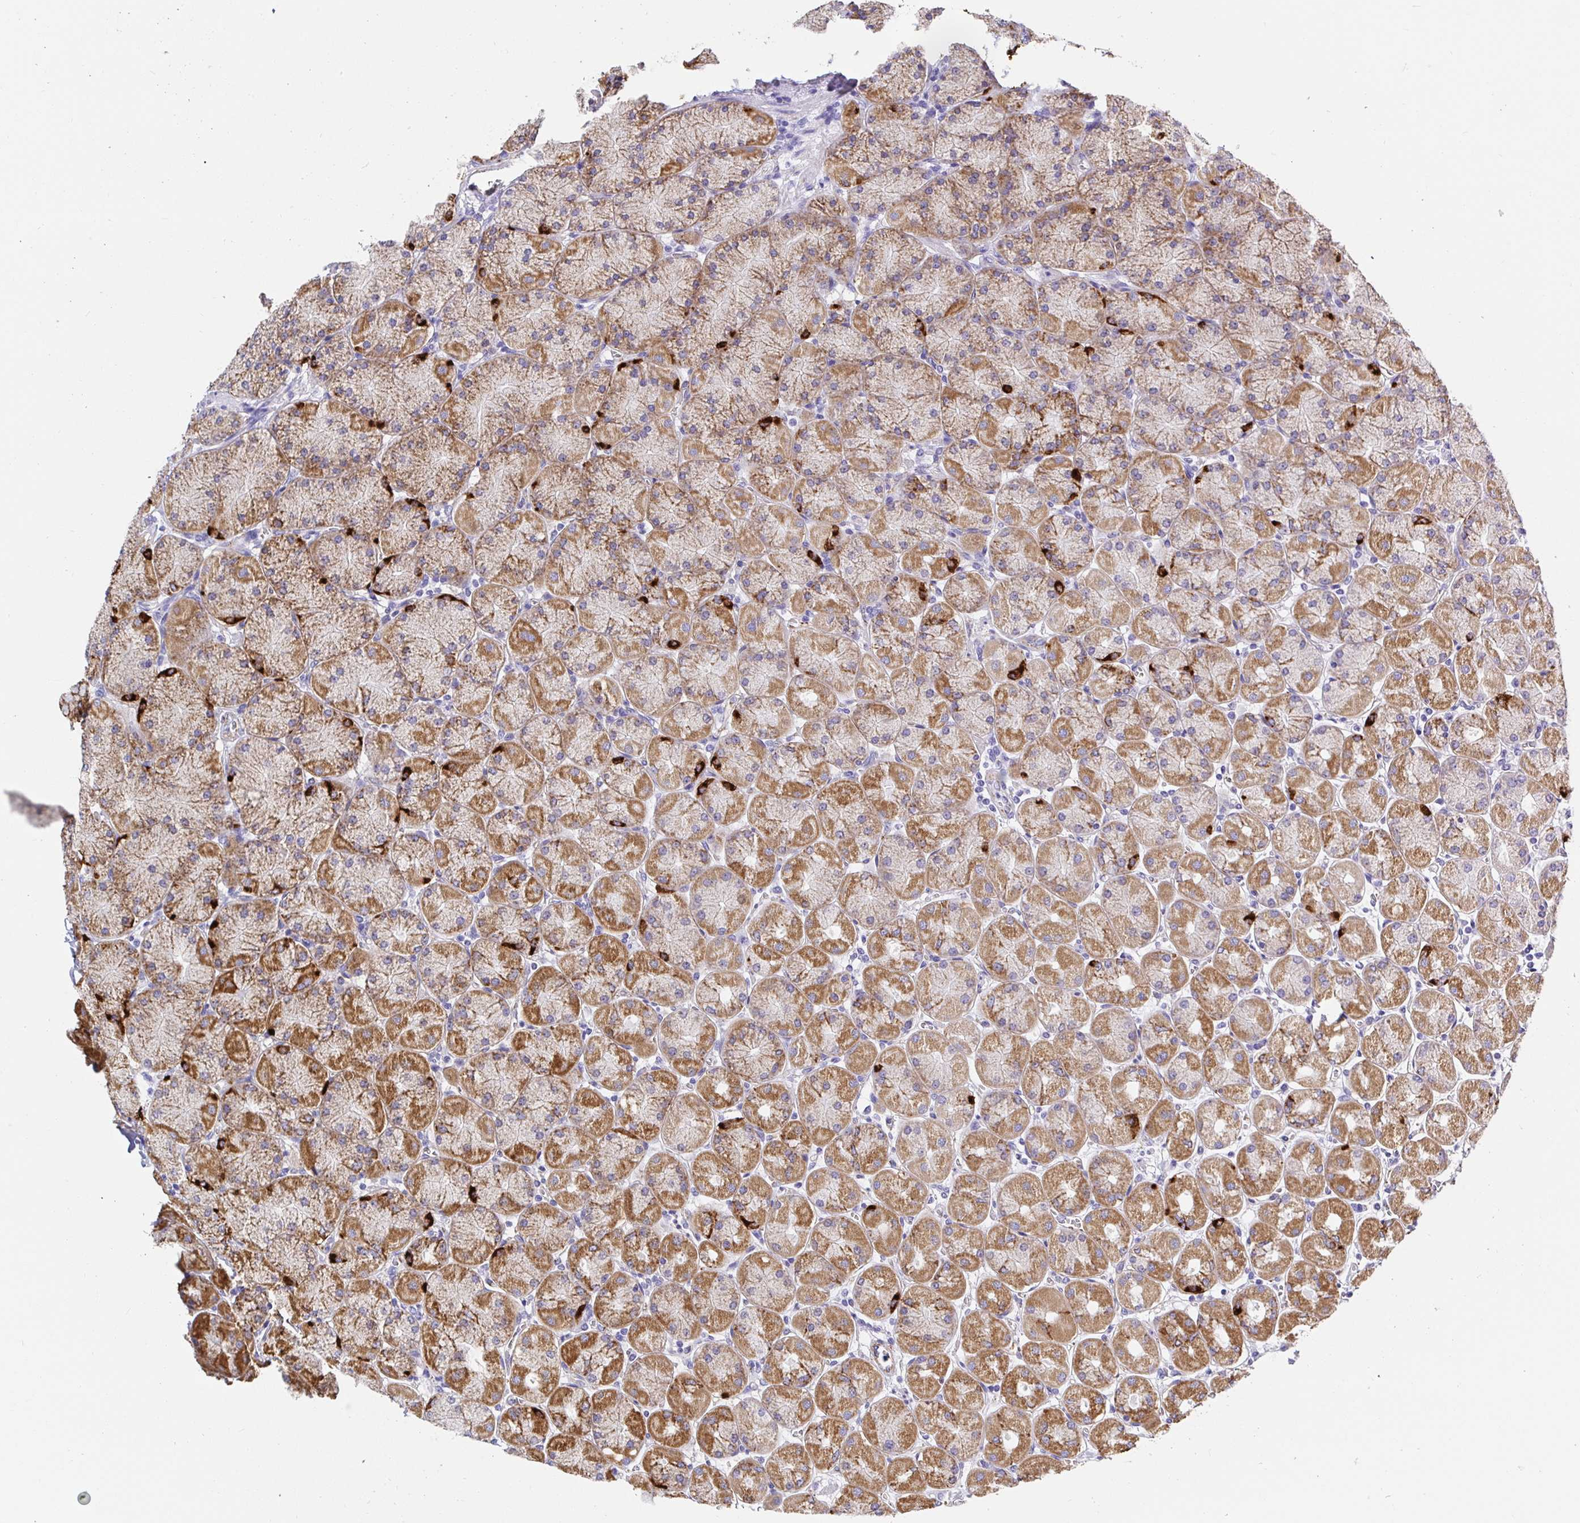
{"staining": {"intensity": "moderate", "quantity": ">75%", "location": "cytoplasmic/membranous"}, "tissue": "stomach", "cell_type": "Glandular cells", "image_type": "normal", "snomed": [{"axis": "morphology", "description": "Normal tissue, NOS"}, {"axis": "topography", "description": "Stomach, upper"}], "caption": "Immunohistochemical staining of benign stomach reveals >75% levels of moderate cytoplasmic/membranous protein positivity in approximately >75% of glandular cells. (DAB IHC with brightfield microscopy, high magnification).", "gene": "MAOA", "patient": {"sex": "female", "age": 56}}